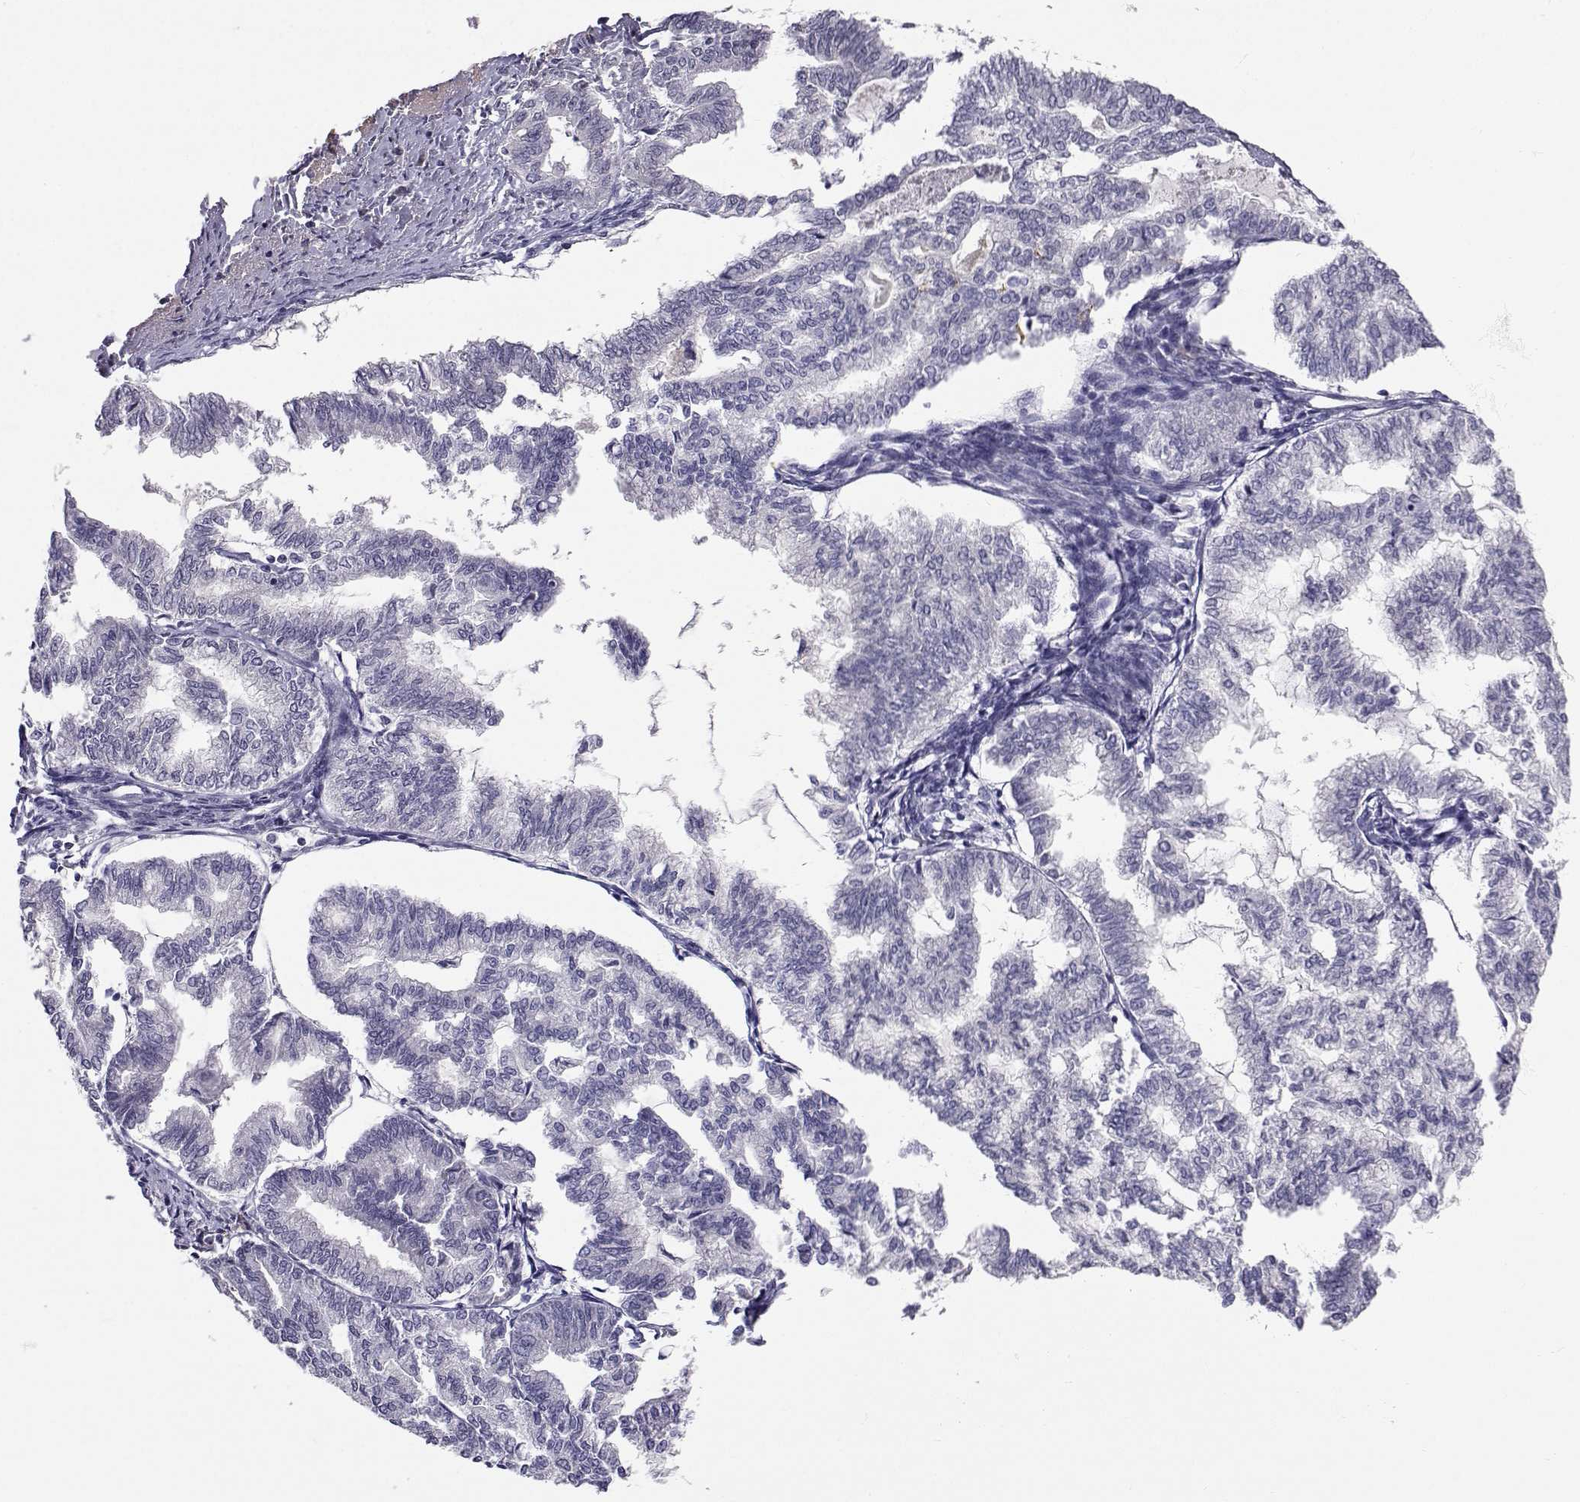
{"staining": {"intensity": "negative", "quantity": "none", "location": "none"}, "tissue": "endometrial cancer", "cell_type": "Tumor cells", "image_type": "cancer", "snomed": [{"axis": "morphology", "description": "Adenocarcinoma, NOS"}, {"axis": "topography", "description": "Endometrium"}], "caption": "An immunohistochemistry (IHC) image of endometrial cancer is shown. There is no staining in tumor cells of endometrial cancer. (DAB immunohistochemistry, high magnification).", "gene": "SLC6A3", "patient": {"sex": "female", "age": 79}}